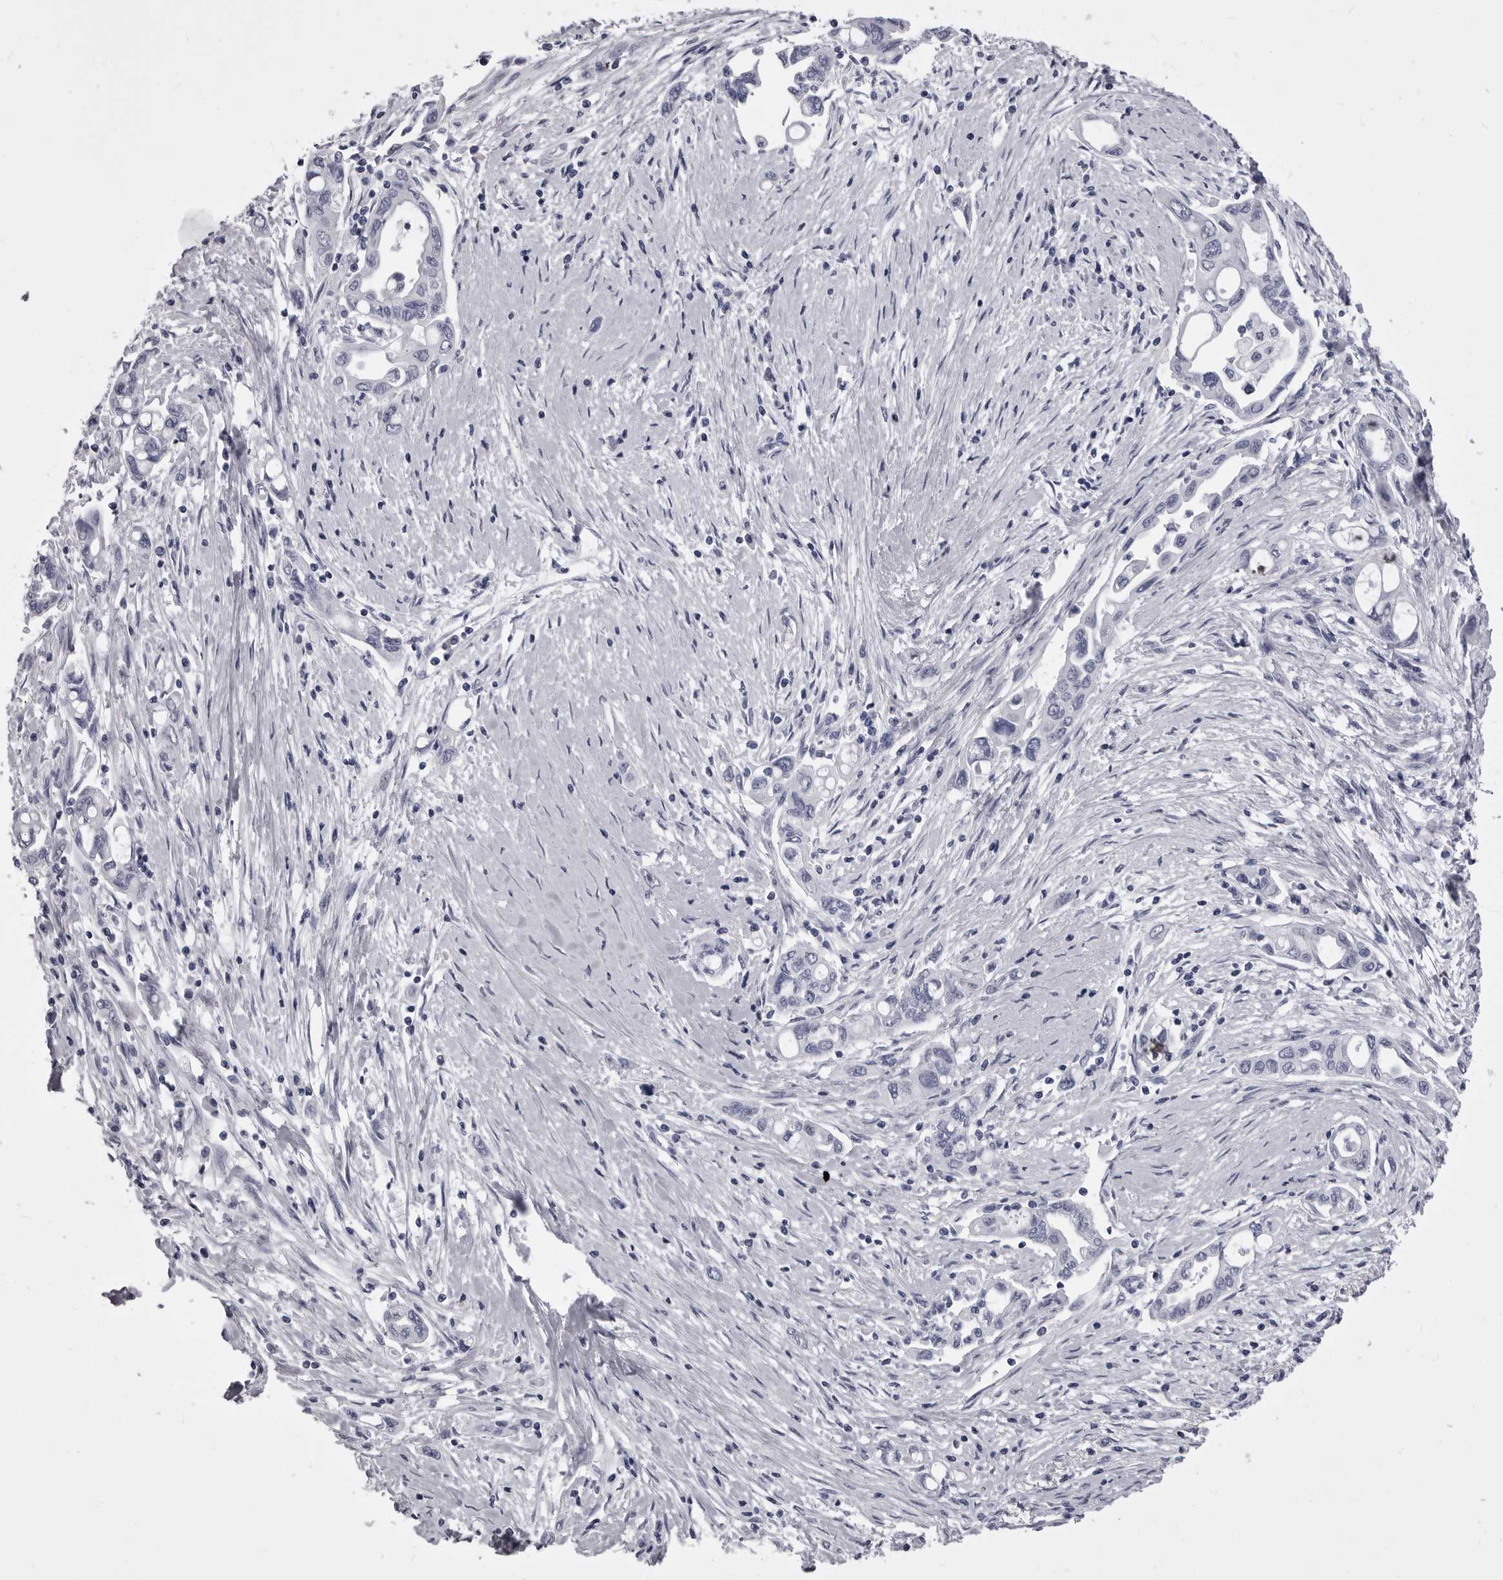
{"staining": {"intensity": "negative", "quantity": "none", "location": "none"}, "tissue": "pancreatic cancer", "cell_type": "Tumor cells", "image_type": "cancer", "snomed": [{"axis": "morphology", "description": "Adenocarcinoma, NOS"}, {"axis": "topography", "description": "Pancreas"}], "caption": "Pancreatic adenocarcinoma stained for a protein using IHC shows no positivity tumor cells.", "gene": "ANK2", "patient": {"sex": "female", "age": 57}}